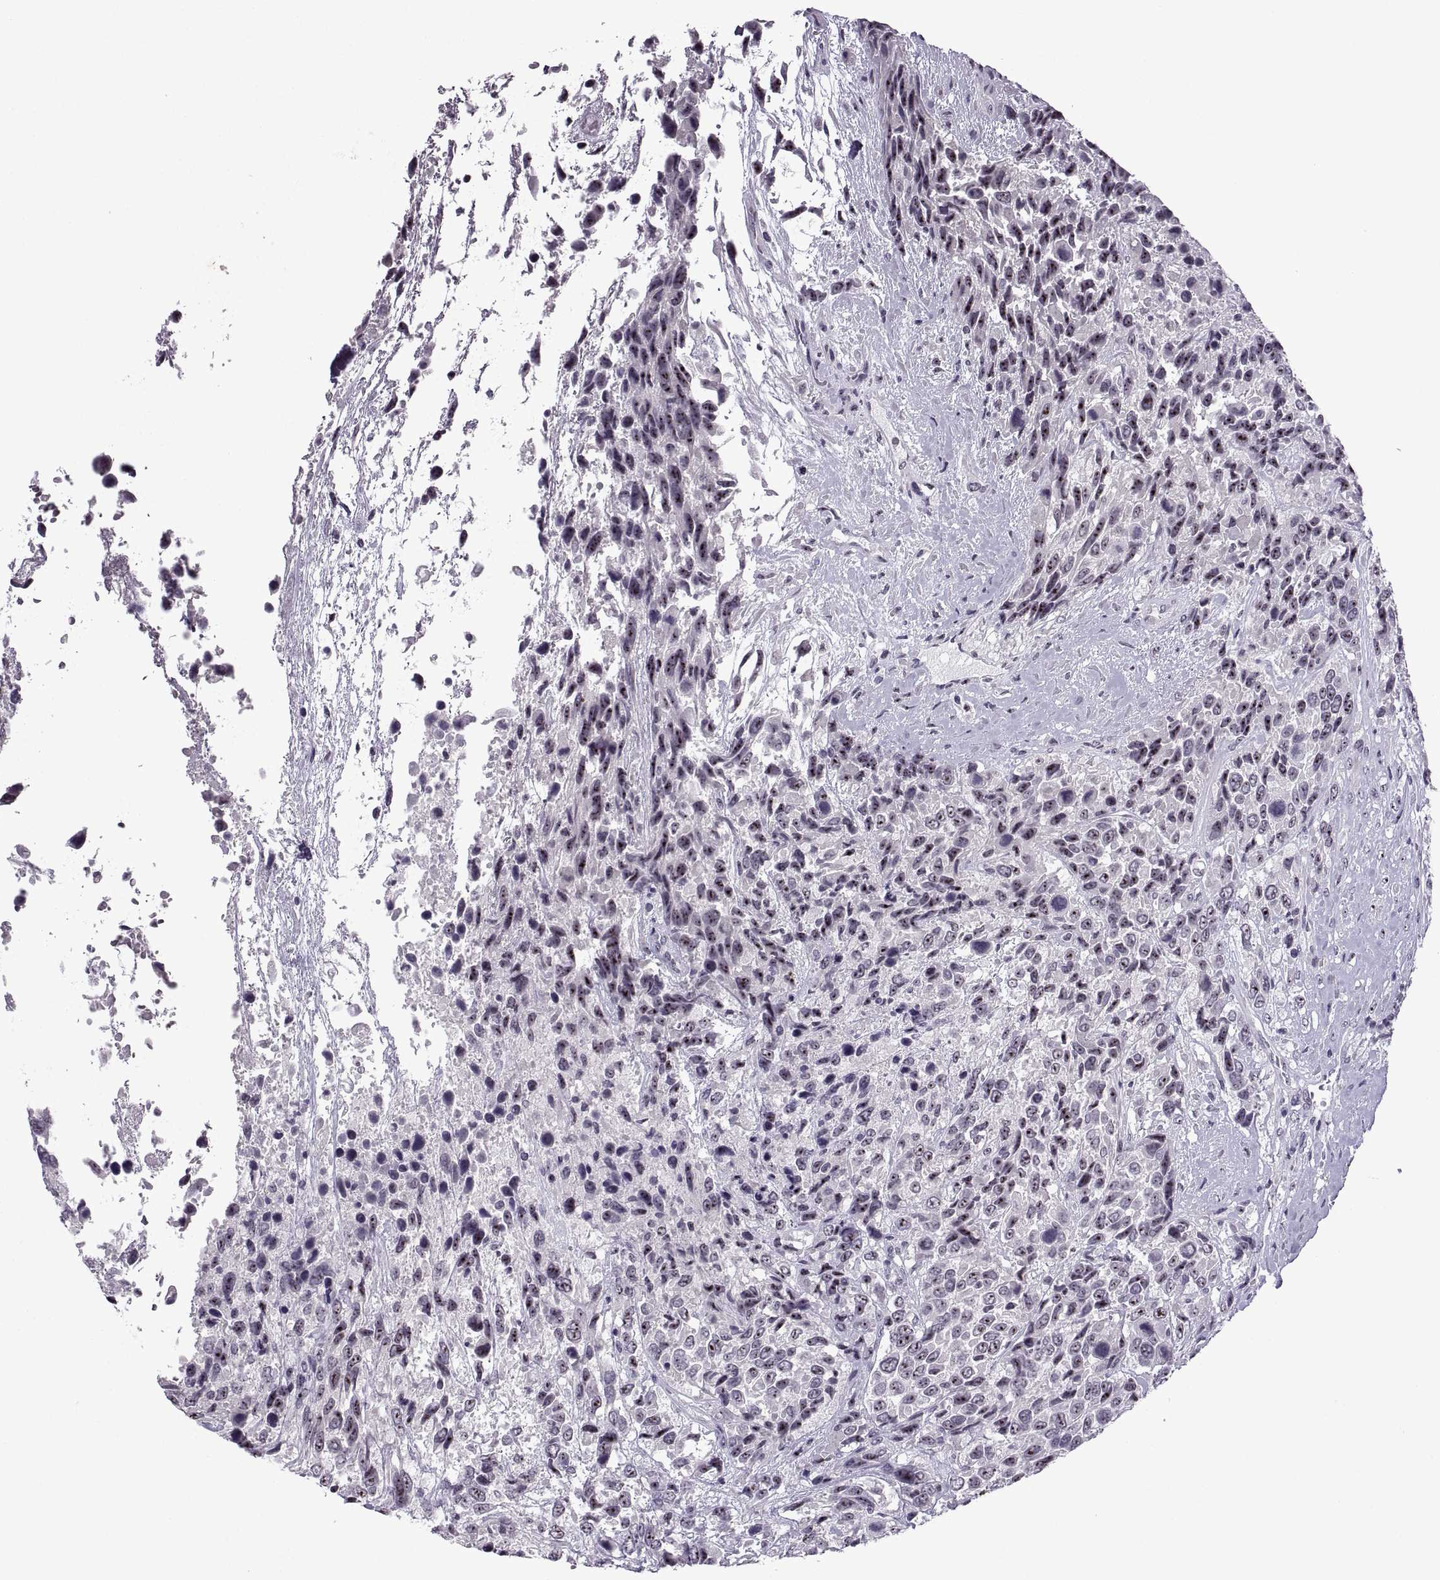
{"staining": {"intensity": "strong", "quantity": ">75%", "location": "nuclear"}, "tissue": "urothelial cancer", "cell_type": "Tumor cells", "image_type": "cancer", "snomed": [{"axis": "morphology", "description": "Urothelial carcinoma, High grade"}, {"axis": "topography", "description": "Urinary bladder"}], "caption": "There is high levels of strong nuclear positivity in tumor cells of high-grade urothelial carcinoma, as demonstrated by immunohistochemical staining (brown color).", "gene": "SINHCAF", "patient": {"sex": "female", "age": 70}}